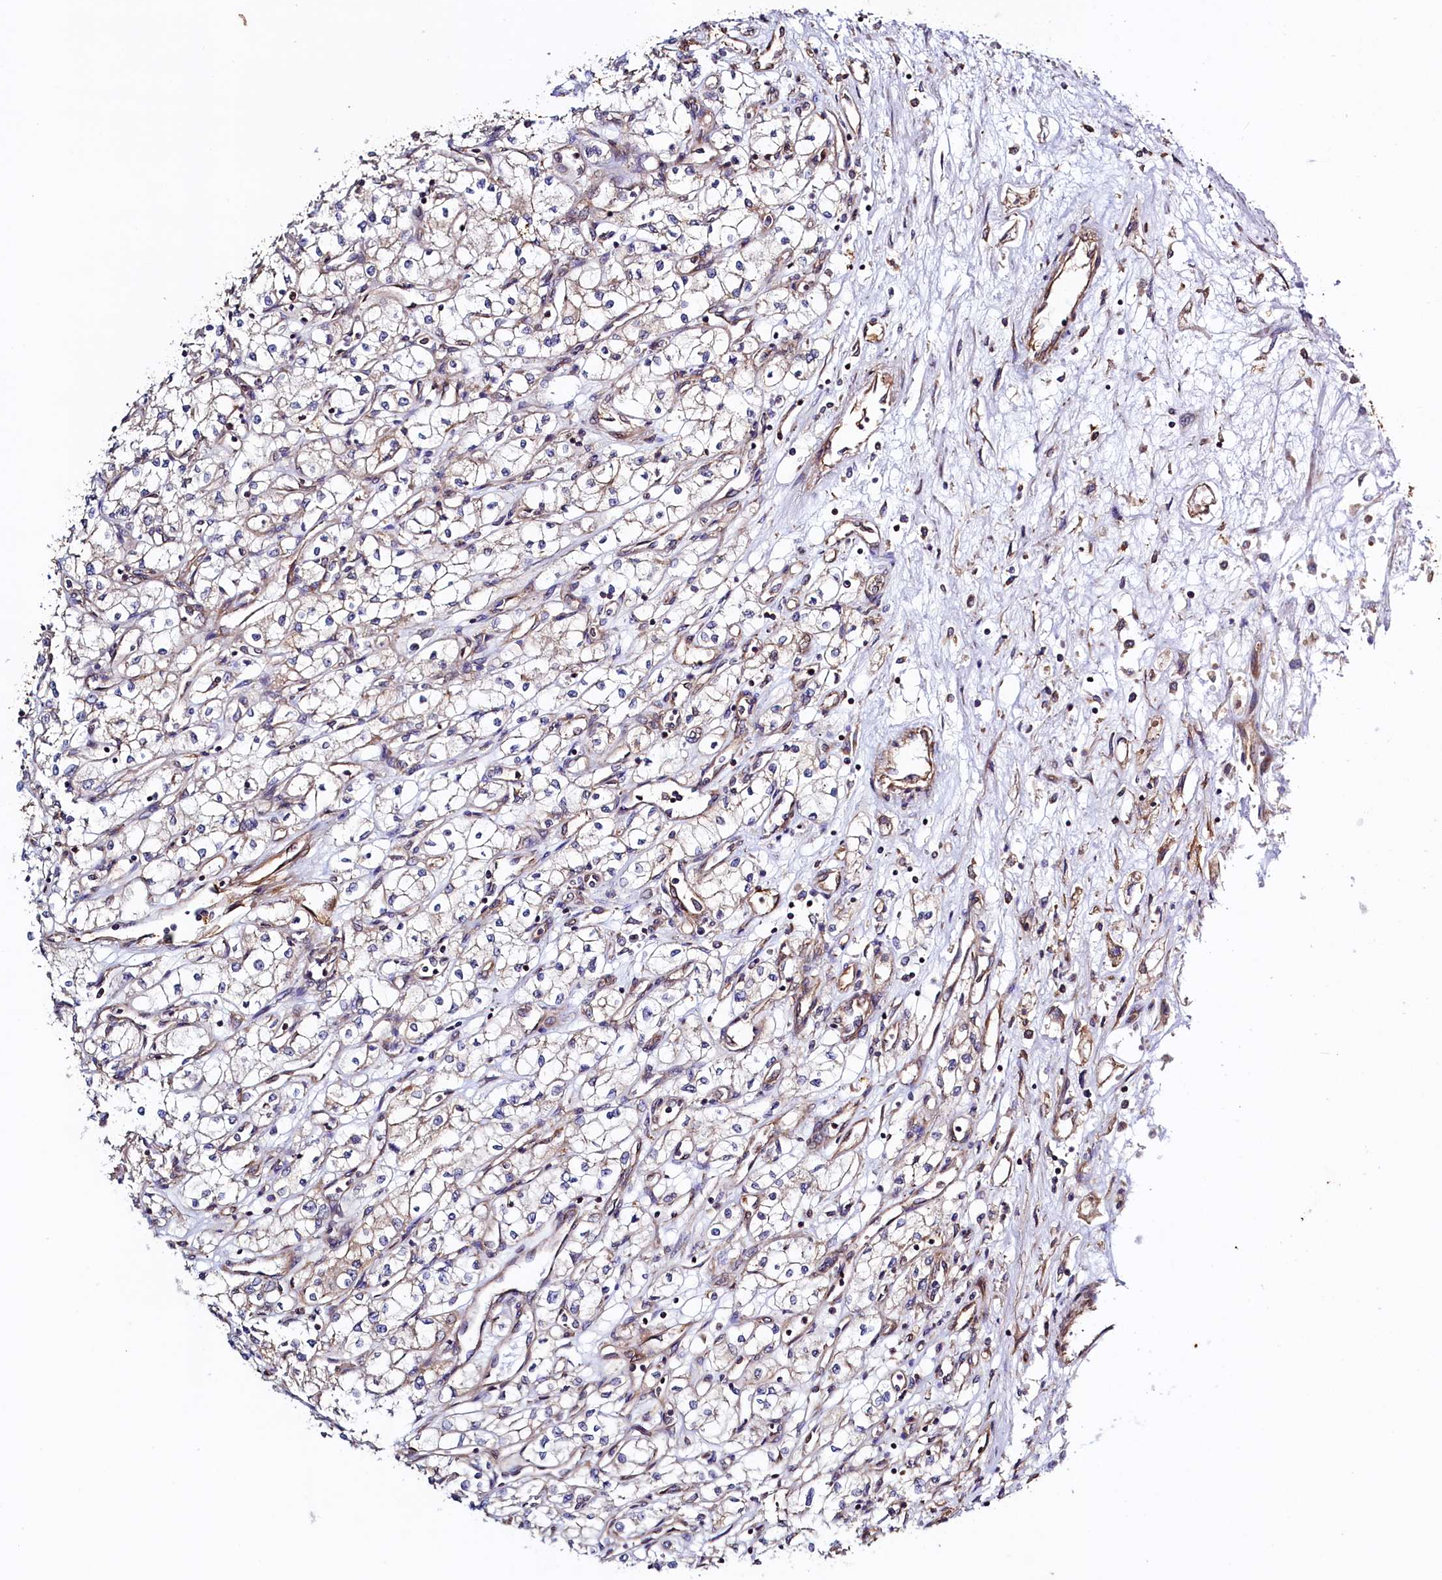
{"staining": {"intensity": "negative", "quantity": "none", "location": "none"}, "tissue": "renal cancer", "cell_type": "Tumor cells", "image_type": "cancer", "snomed": [{"axis": "morphology", "description": "Adenocarcinoma, NOS"}, {"axis": "topography", "description": "Kidney"}], "caption": "Tumor cells are negative for brown protein staining in renal cancer.", "gene": "ATXN2L", "patient": {"sex": "male", "age": 59}}